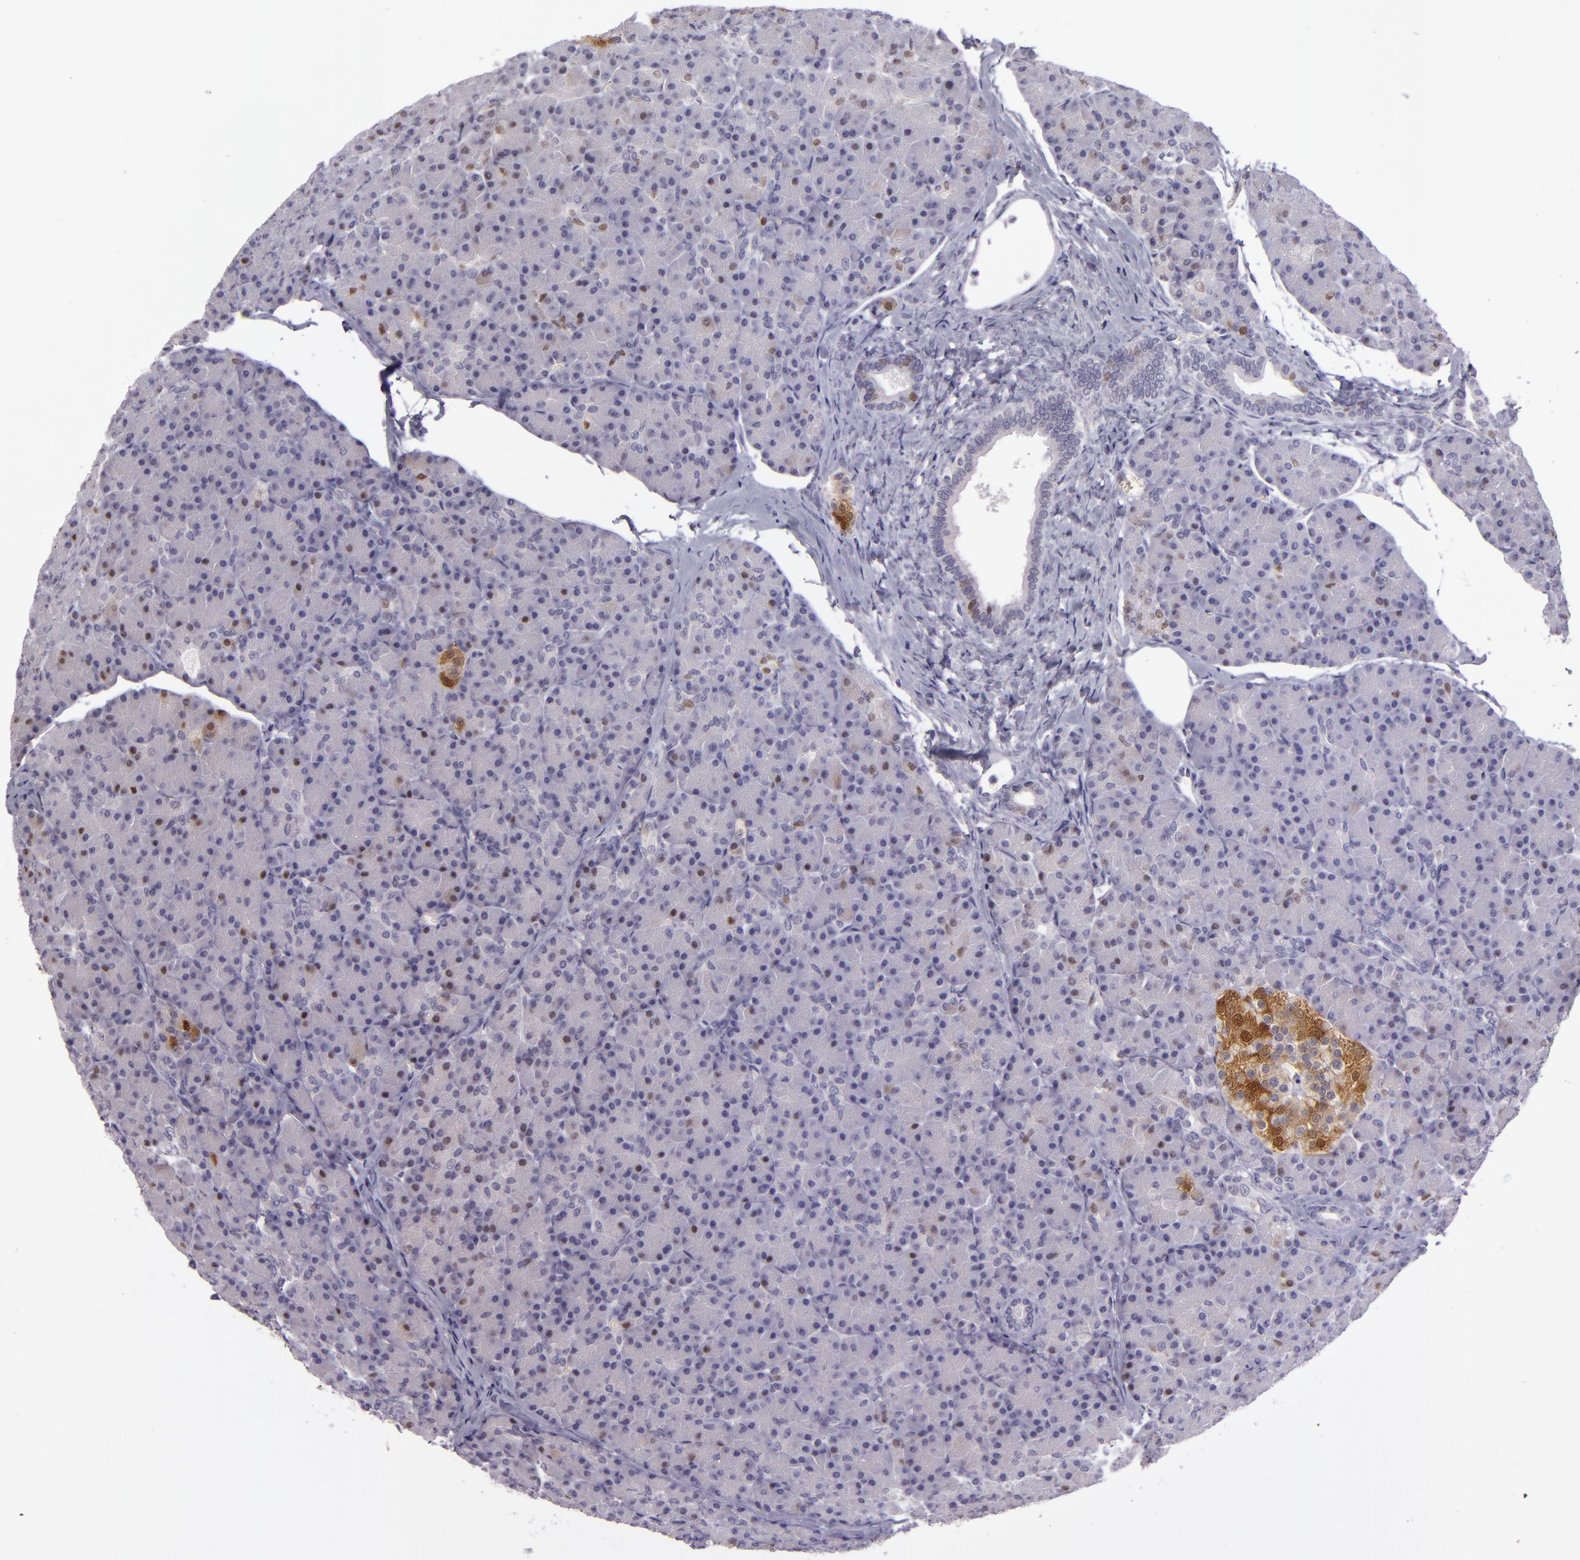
{"staining": {"intensity": "negative", "quantity": "none", "location": "none"}, "tissue": "pancreas", "cell_type": "Exocrine glandular cells", "image_type": "normal", "snomed": [{"axis": "morphology", "description": "Normal tissue, NOS"}, {"axis": "topography", "description": "Pancreas"}], "caption": "High magnification brightfield microscopy of benign pancreas stained with DAB (3,3'-diaminobenzidine) (brown) and counterstained with hematoxylin (blue): exocrine glandular cells show no significant staining.", "gene": "SNCB", "patient": {"sex": "female", "age": 43}}